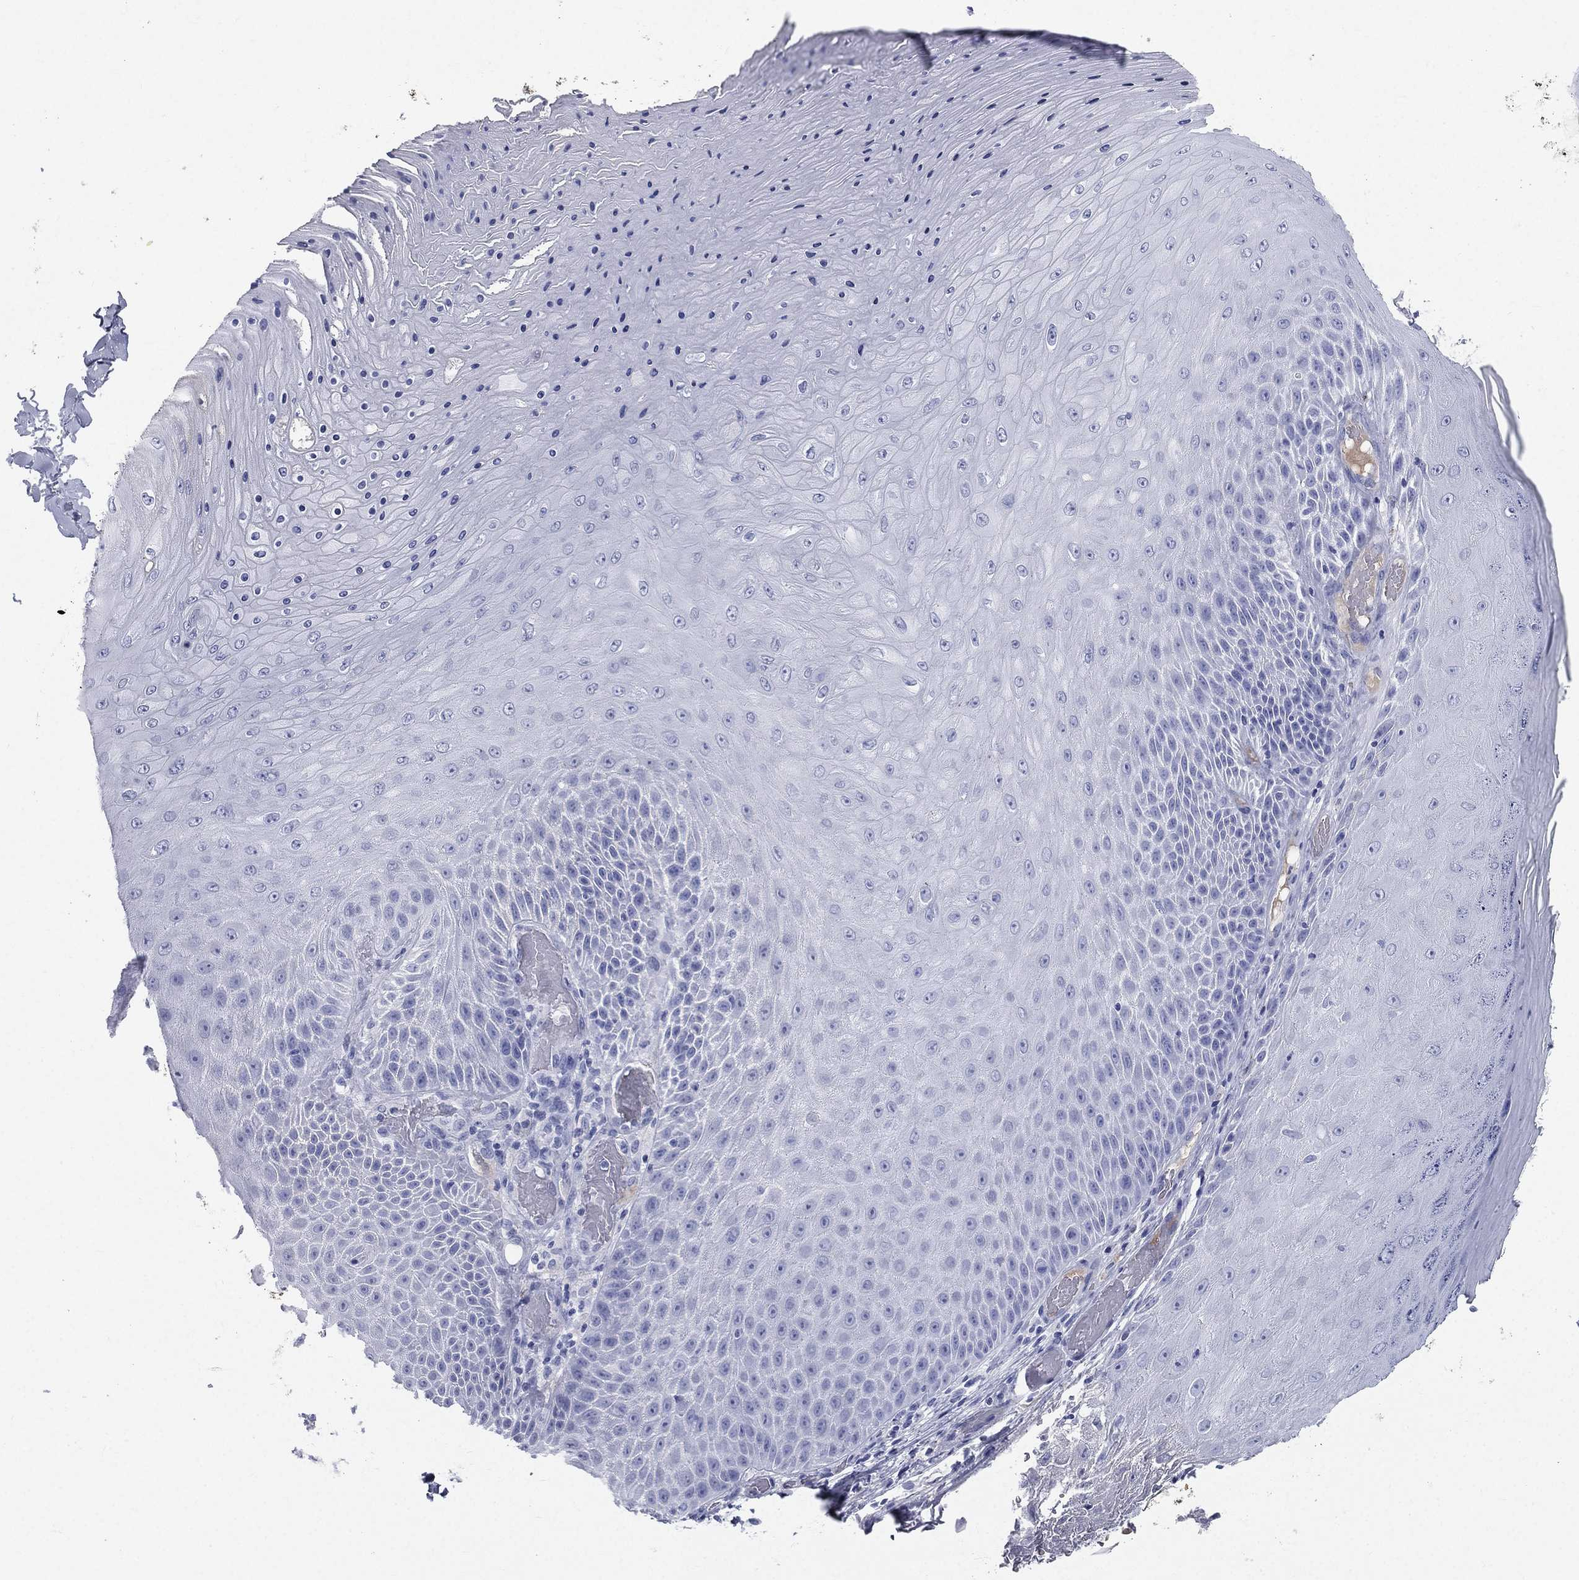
{"staining": {"intensity": "negative", "quantity": "none", "location": "none"}, "tissue": "skin cancer", "cell_type": "Tumor cells", "image_type": "cancer", "snomed": [{"axis": "morphology", "description": "Squamous cell carcinoma, NOS"}, {"axis": "topography", "description": "Skin"}], "caption": "An immunohistochemistry (IHC) image of skin cancer (squamous cell carcinoma) is shown. There is no staining in tumor cells of skin cancer (squamous cell carcinoma).", "gene": "HP", "patient": {"sex": "male", "age": 62}}